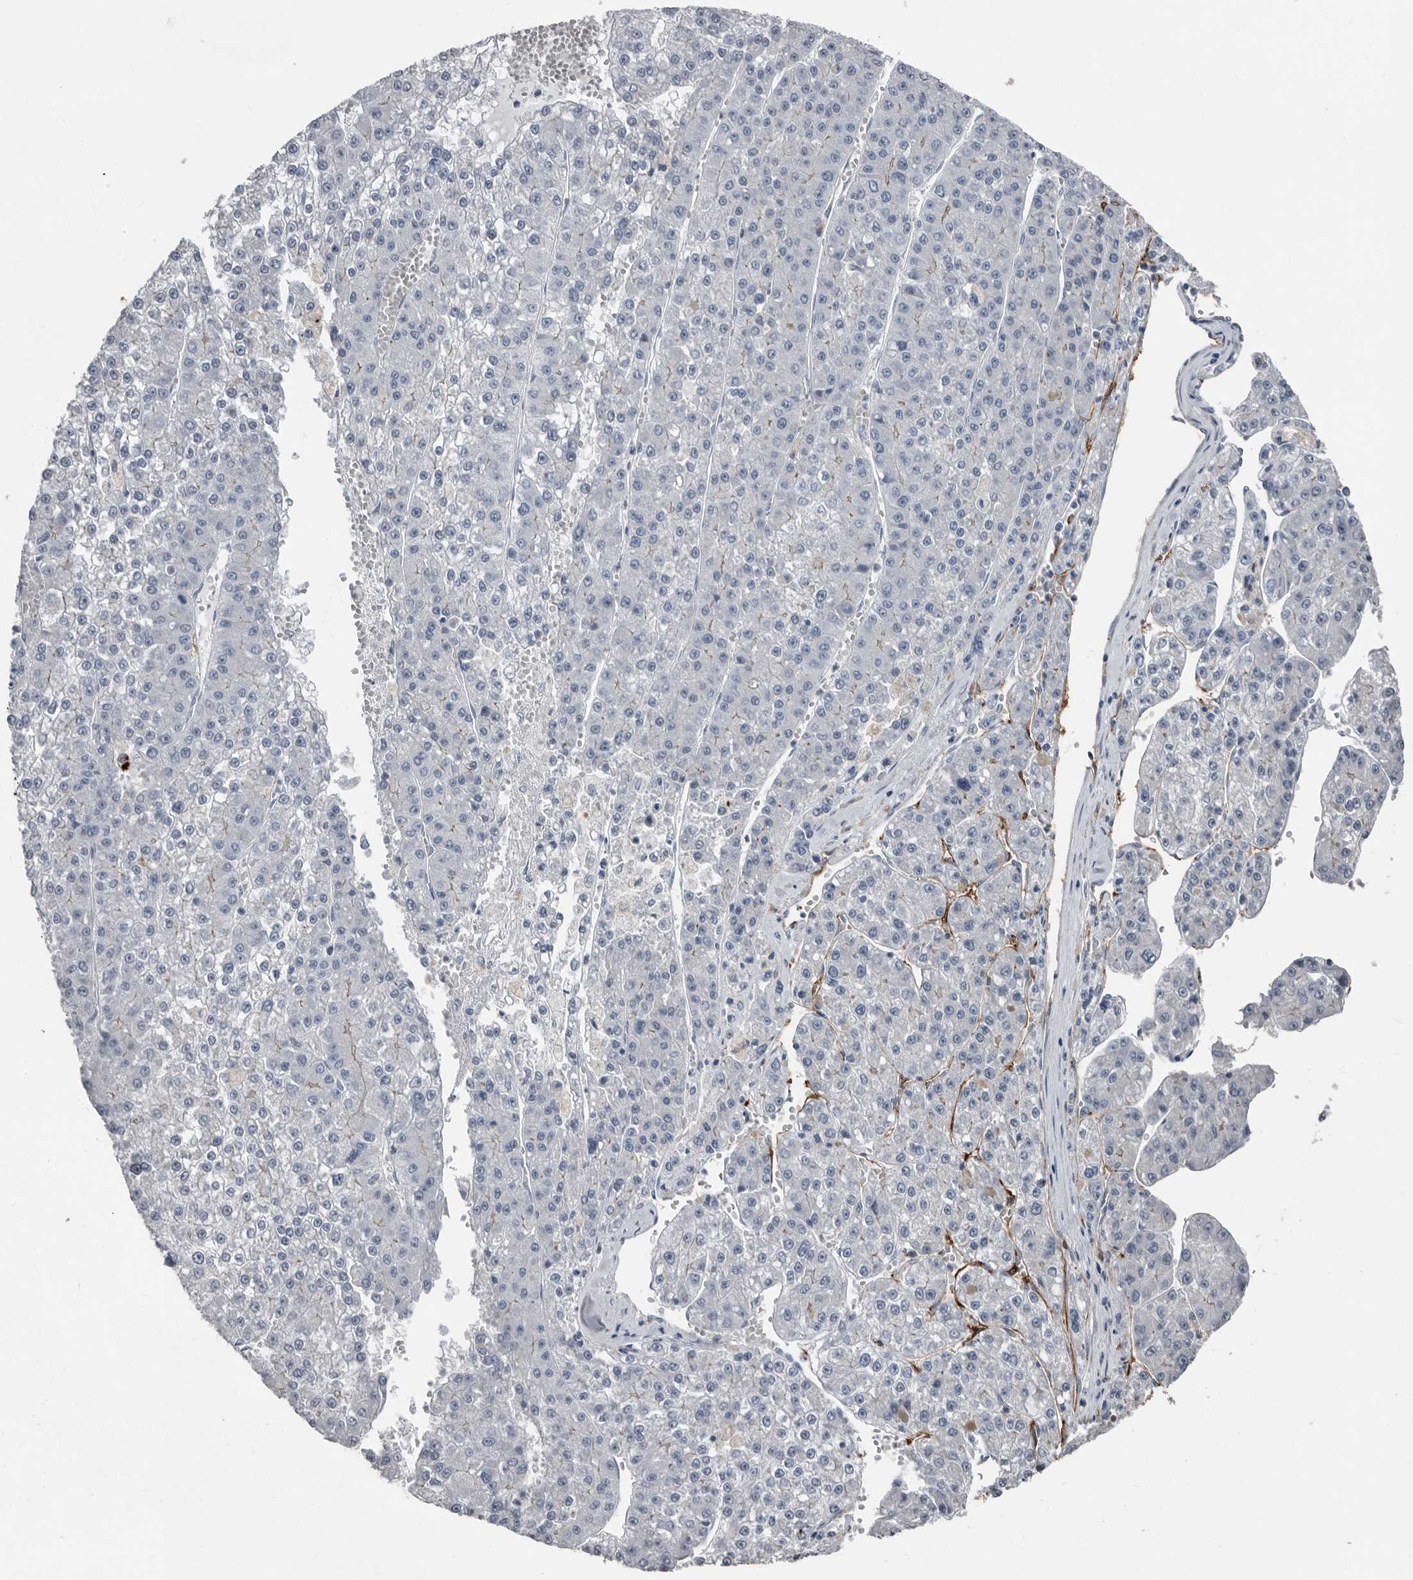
{"staining": {"intensity": "negative", "quantity": "none", "location": "none"}, "tissue": "liver cancer", "cell_type": "Tumor cells", "image_type": "cancer", "snomed": [{"axis": "morphology", "description": "Carcinoma, Hepatocellular, NOS"}, {"axis": "topography", "description": "Liver"}], "caption": "Liver cancer (hepatocellular carcinoma) was stained to show a protein in brown. There is no significant expression in tumor cells. (Immunohistochemistry, brightfield microscopy, high magnification).", "gene": "FABP7", "patient": {"sex": "female", "age": 73}}